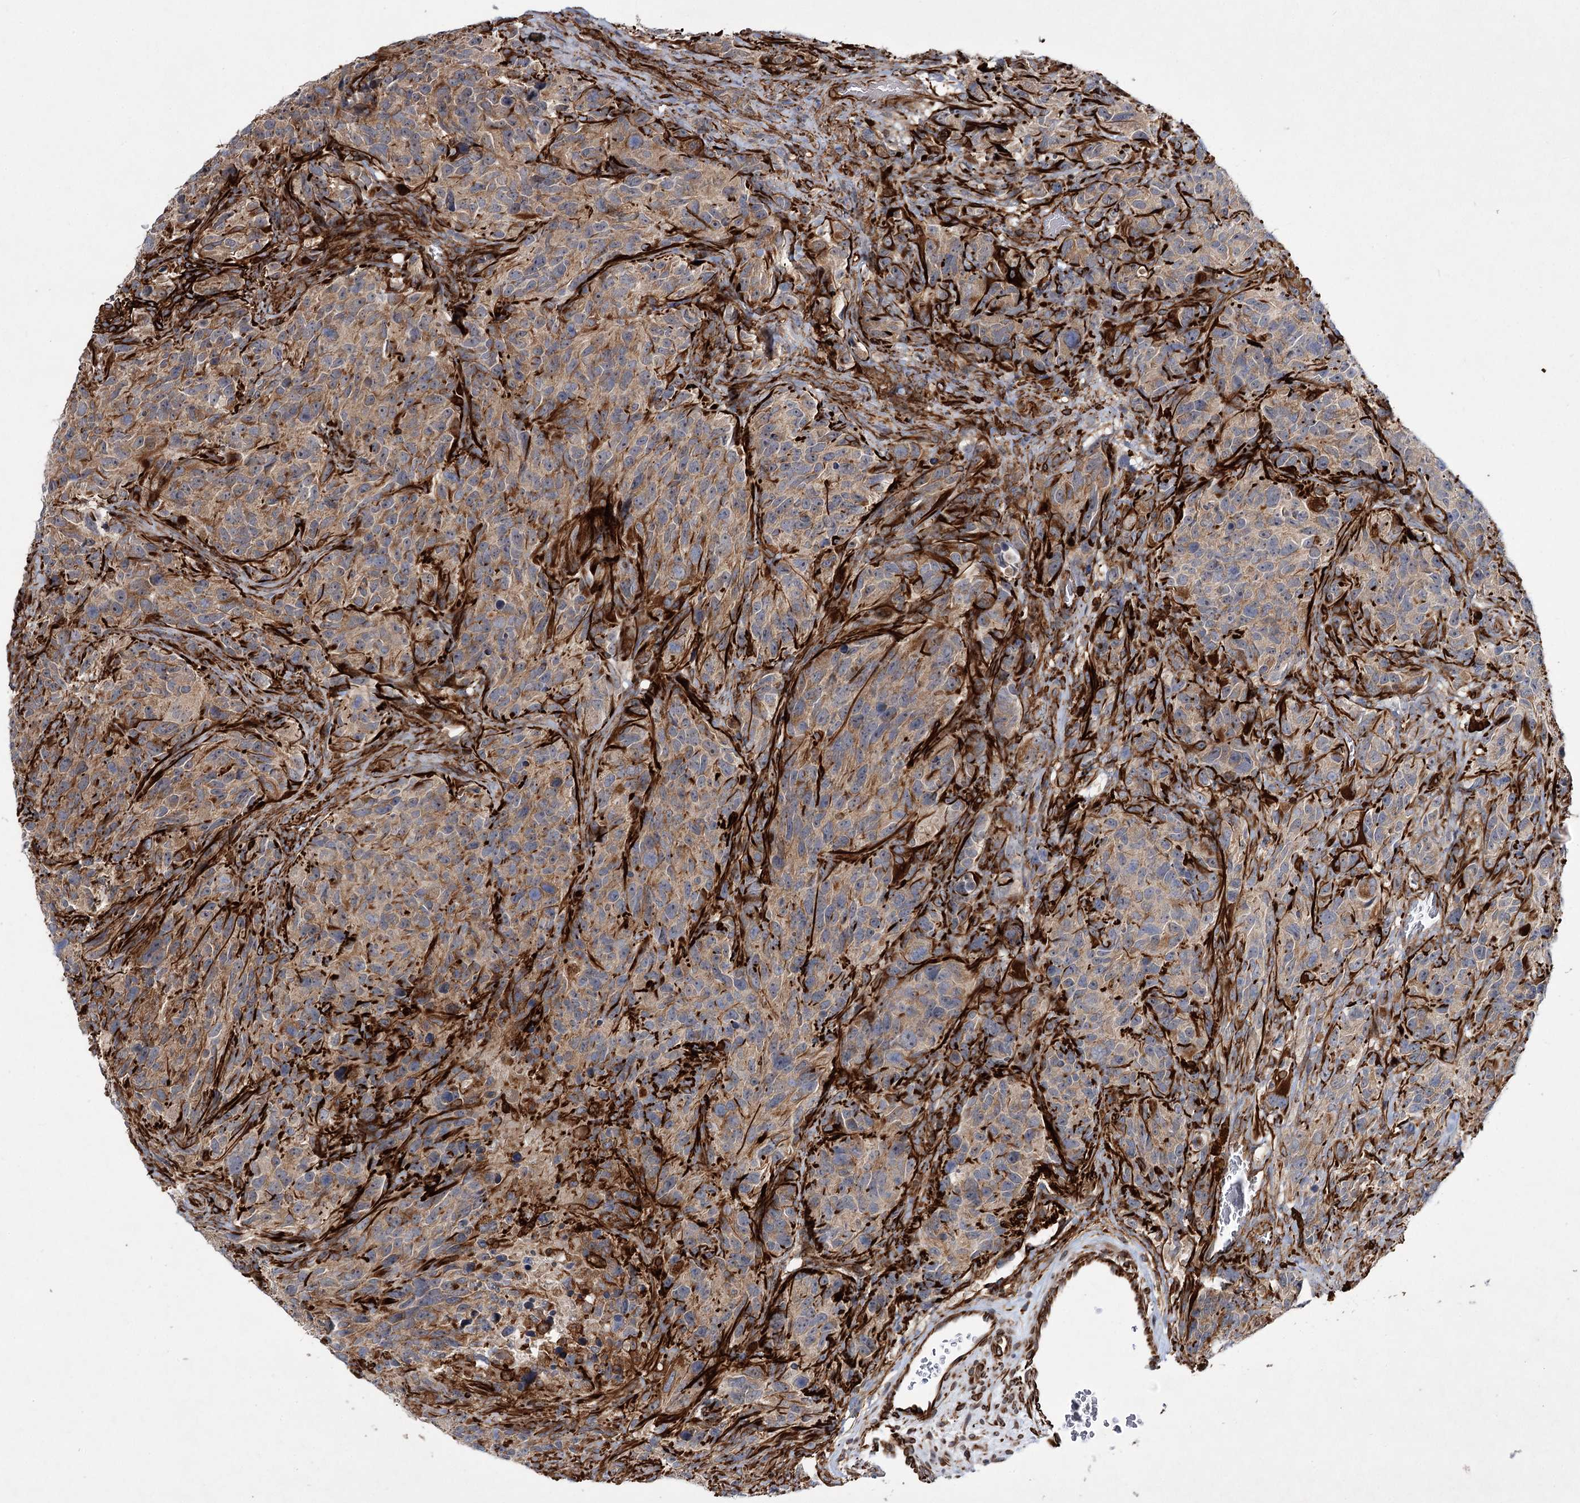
{"staining": {"intensity": "weak", "quantity": ">75%", "location": "cytoplasmic/membranous"}, "tissue": "glioma", "cell_type": "Tumor cells", "image_type": "cancer", "snomed": [{"axis": "morphology", "description": "Glioma, malignant, High grade"}, {"axis": "topography", "description": "Brain"}], "caption": "Immunohistochemistry photomicrograph of high-grade glioma (malignant) stained for a protein (brown), which shows low levels of weak cytoplasmic/membranous expression in approximately >75% of tumor cells.", "gene": "DPEP2", "patient": {"sex": "male", "age": 69}}